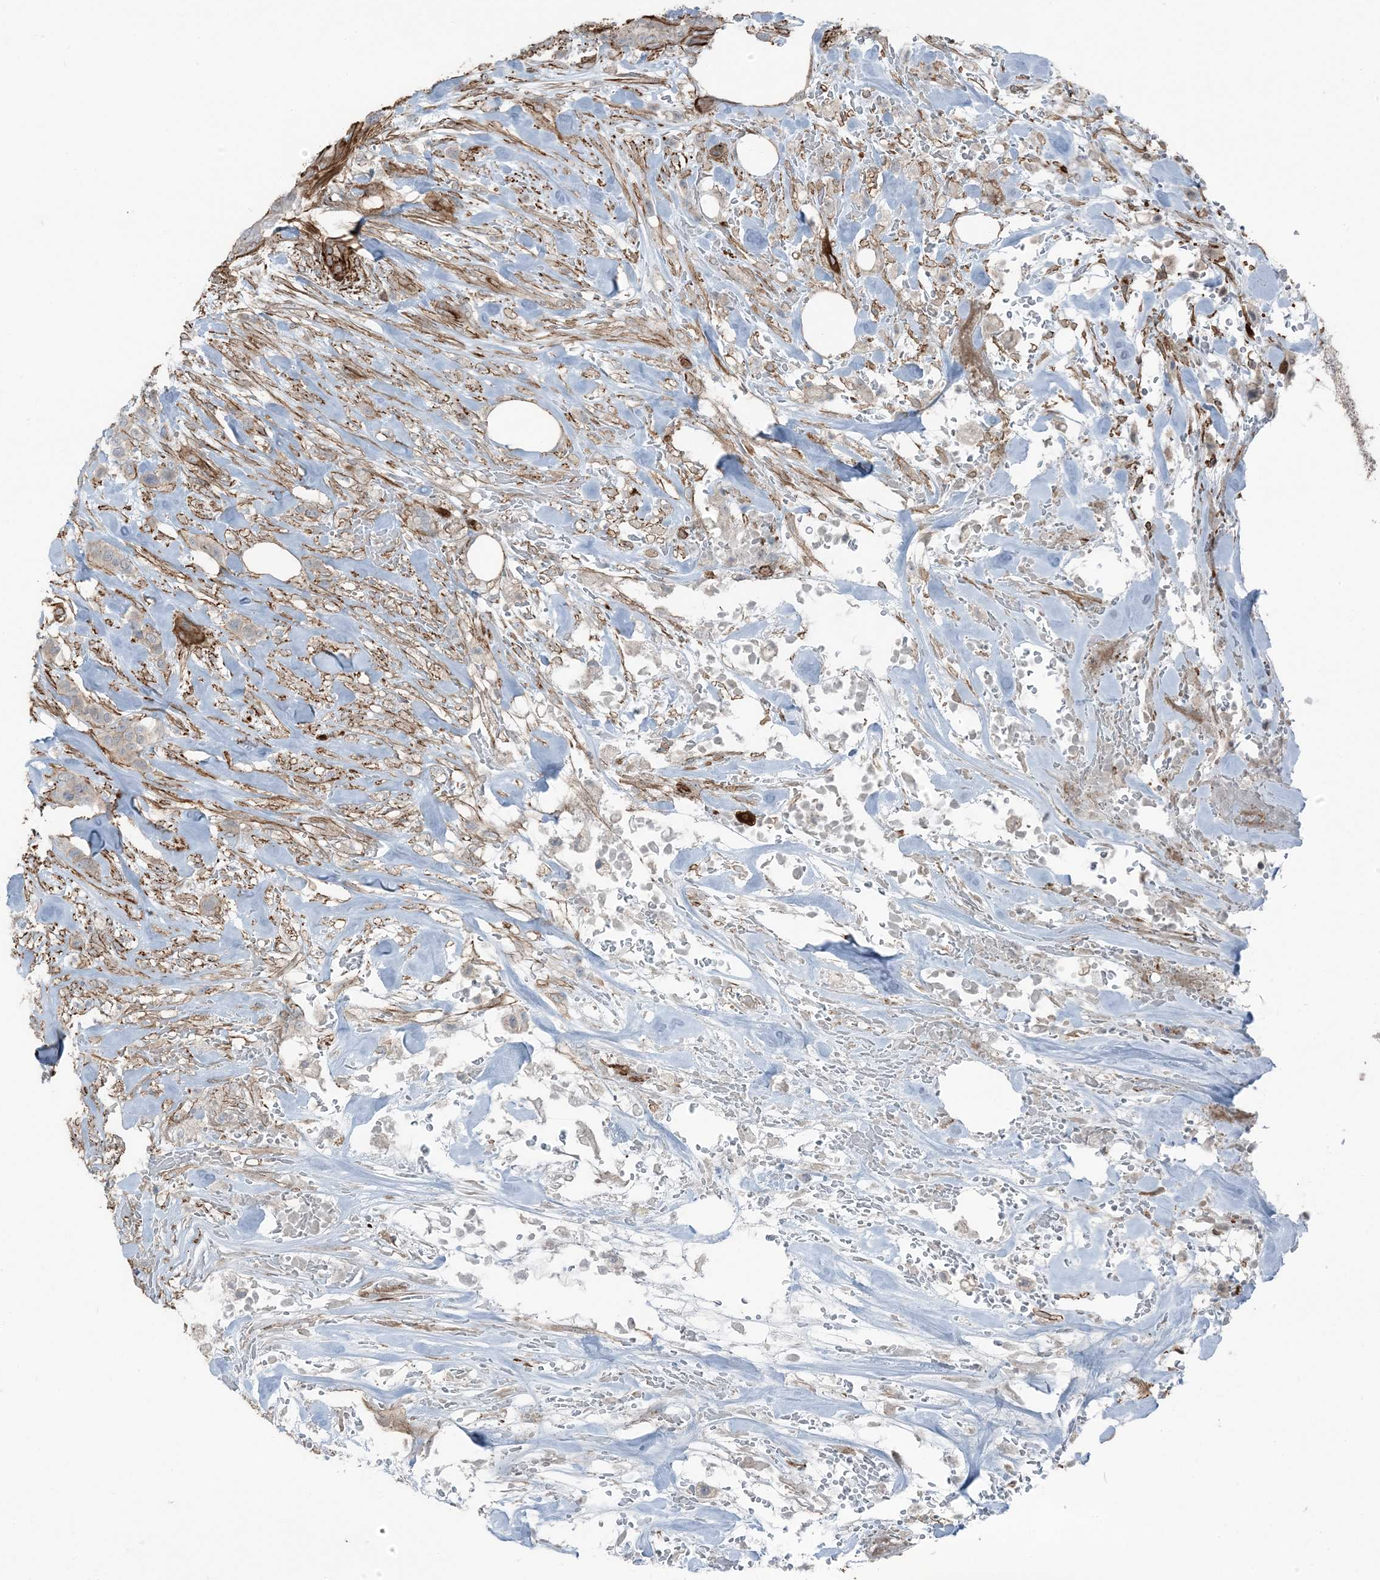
{"staining": {"intensity": "weak", "quantity": "<25%", "location": "cytoplasmic/membranous"}, "tissue": "breast cancer", "cell_type": "Tumor cells", "image_type": "cancer", "snomed": [{"axis": "morphology", "description": "Lobular carcinoma"}, {"axis": "topography", "description": "Breast"}], "caption": "Immunohistochemical staining of human breast cancer (lobular carcinoma) demonstrates no significant staining in tumor cells. (Brightfield microscopy of DAB (3,3'-diaminobenzidine) immunohistochemistry (IHC) at high magnification).", "gene": "ZFP90", "patient": {"sex": "female", "age": 51}}